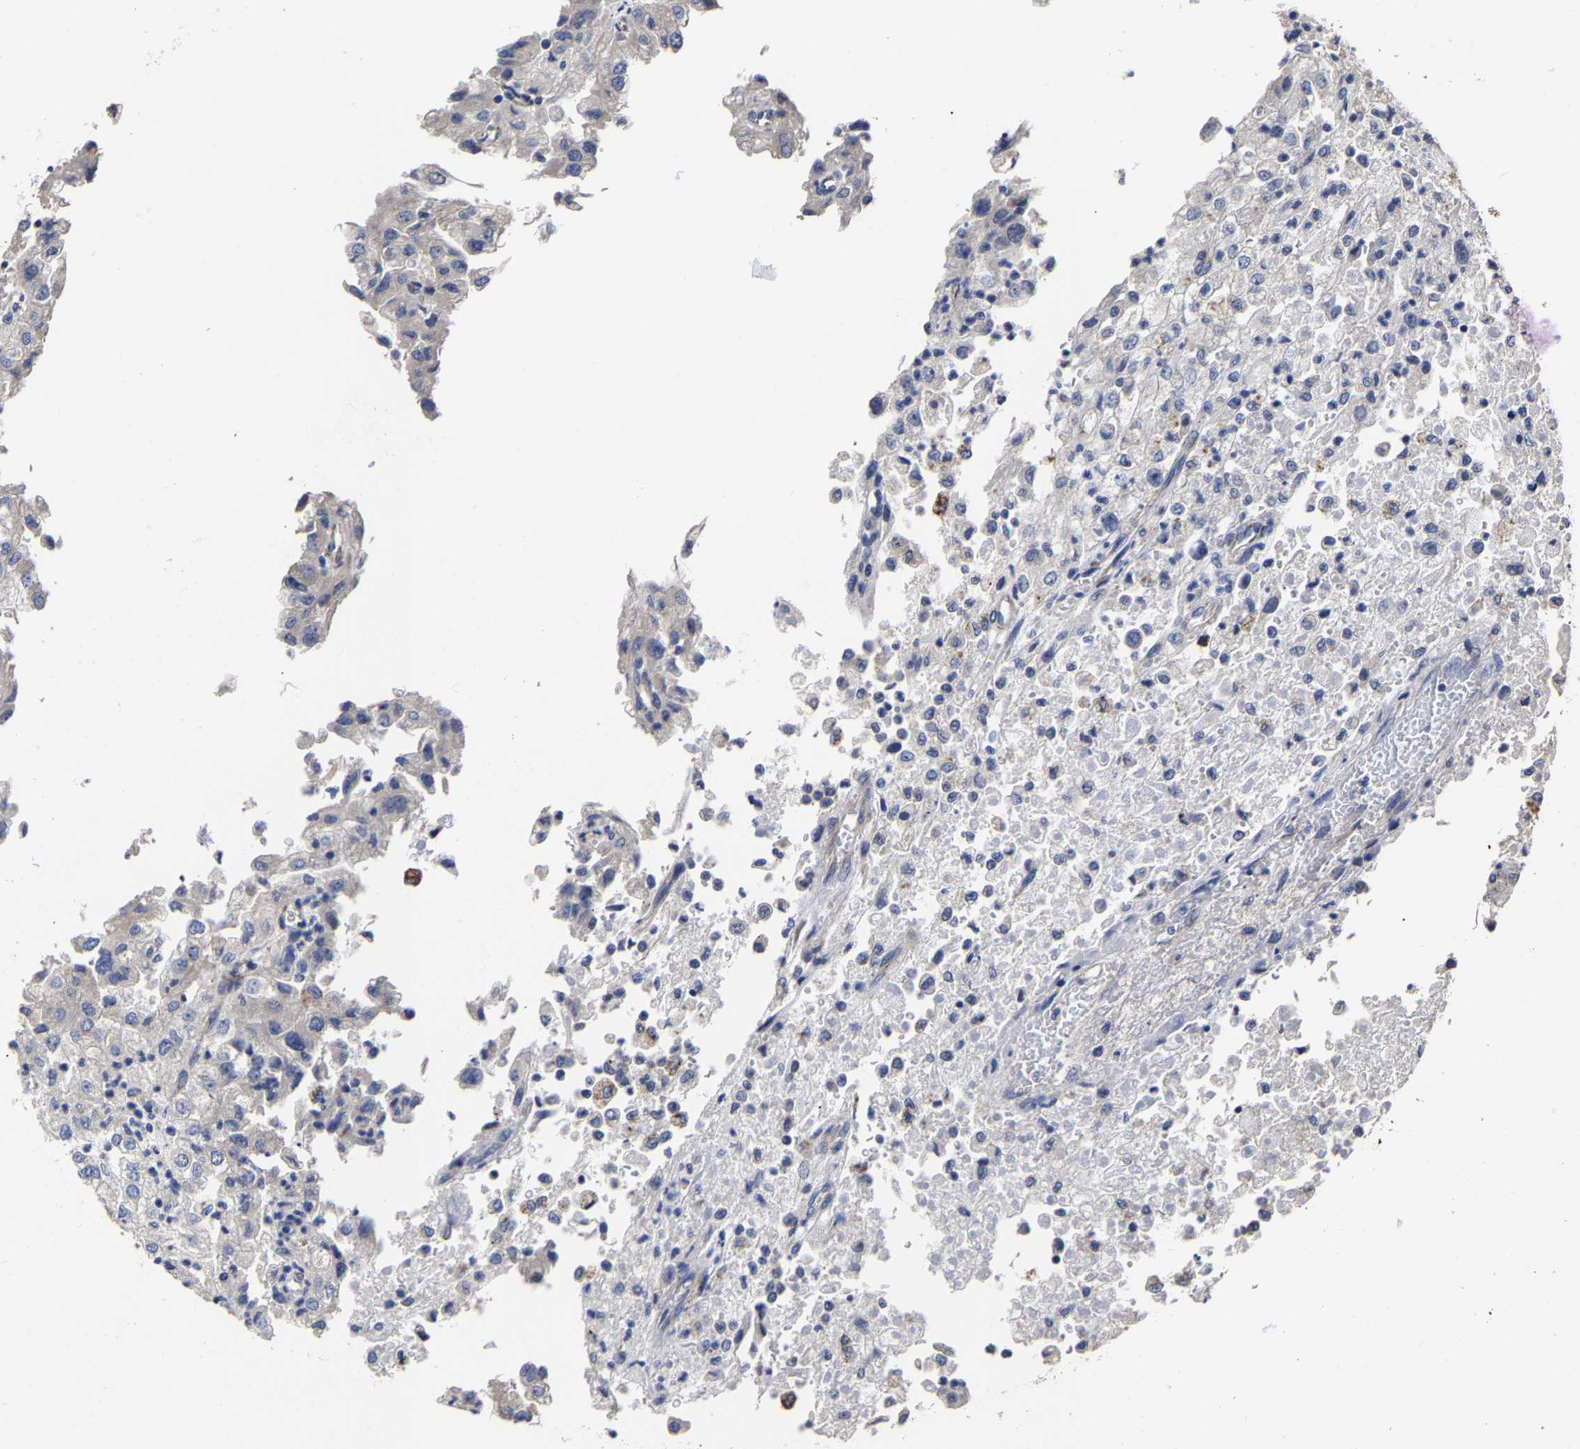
{"staining": {"intensity": "negative", "quantity": "none", "location": "none"}, "tissue": "renal cancer", "cell_type": "Tumor cells", "image_type": "cancer", "snomed": [{"axis": "morphology", "description": "Adenocarcinoma, NOS"}, {"axis": "topography", "description": "Kidney"}], "caption": "Tumor cells are negative for protein expression in human renal cancer.", "gene": "AASS", "patient": {"sex": "female", "age": 54}}